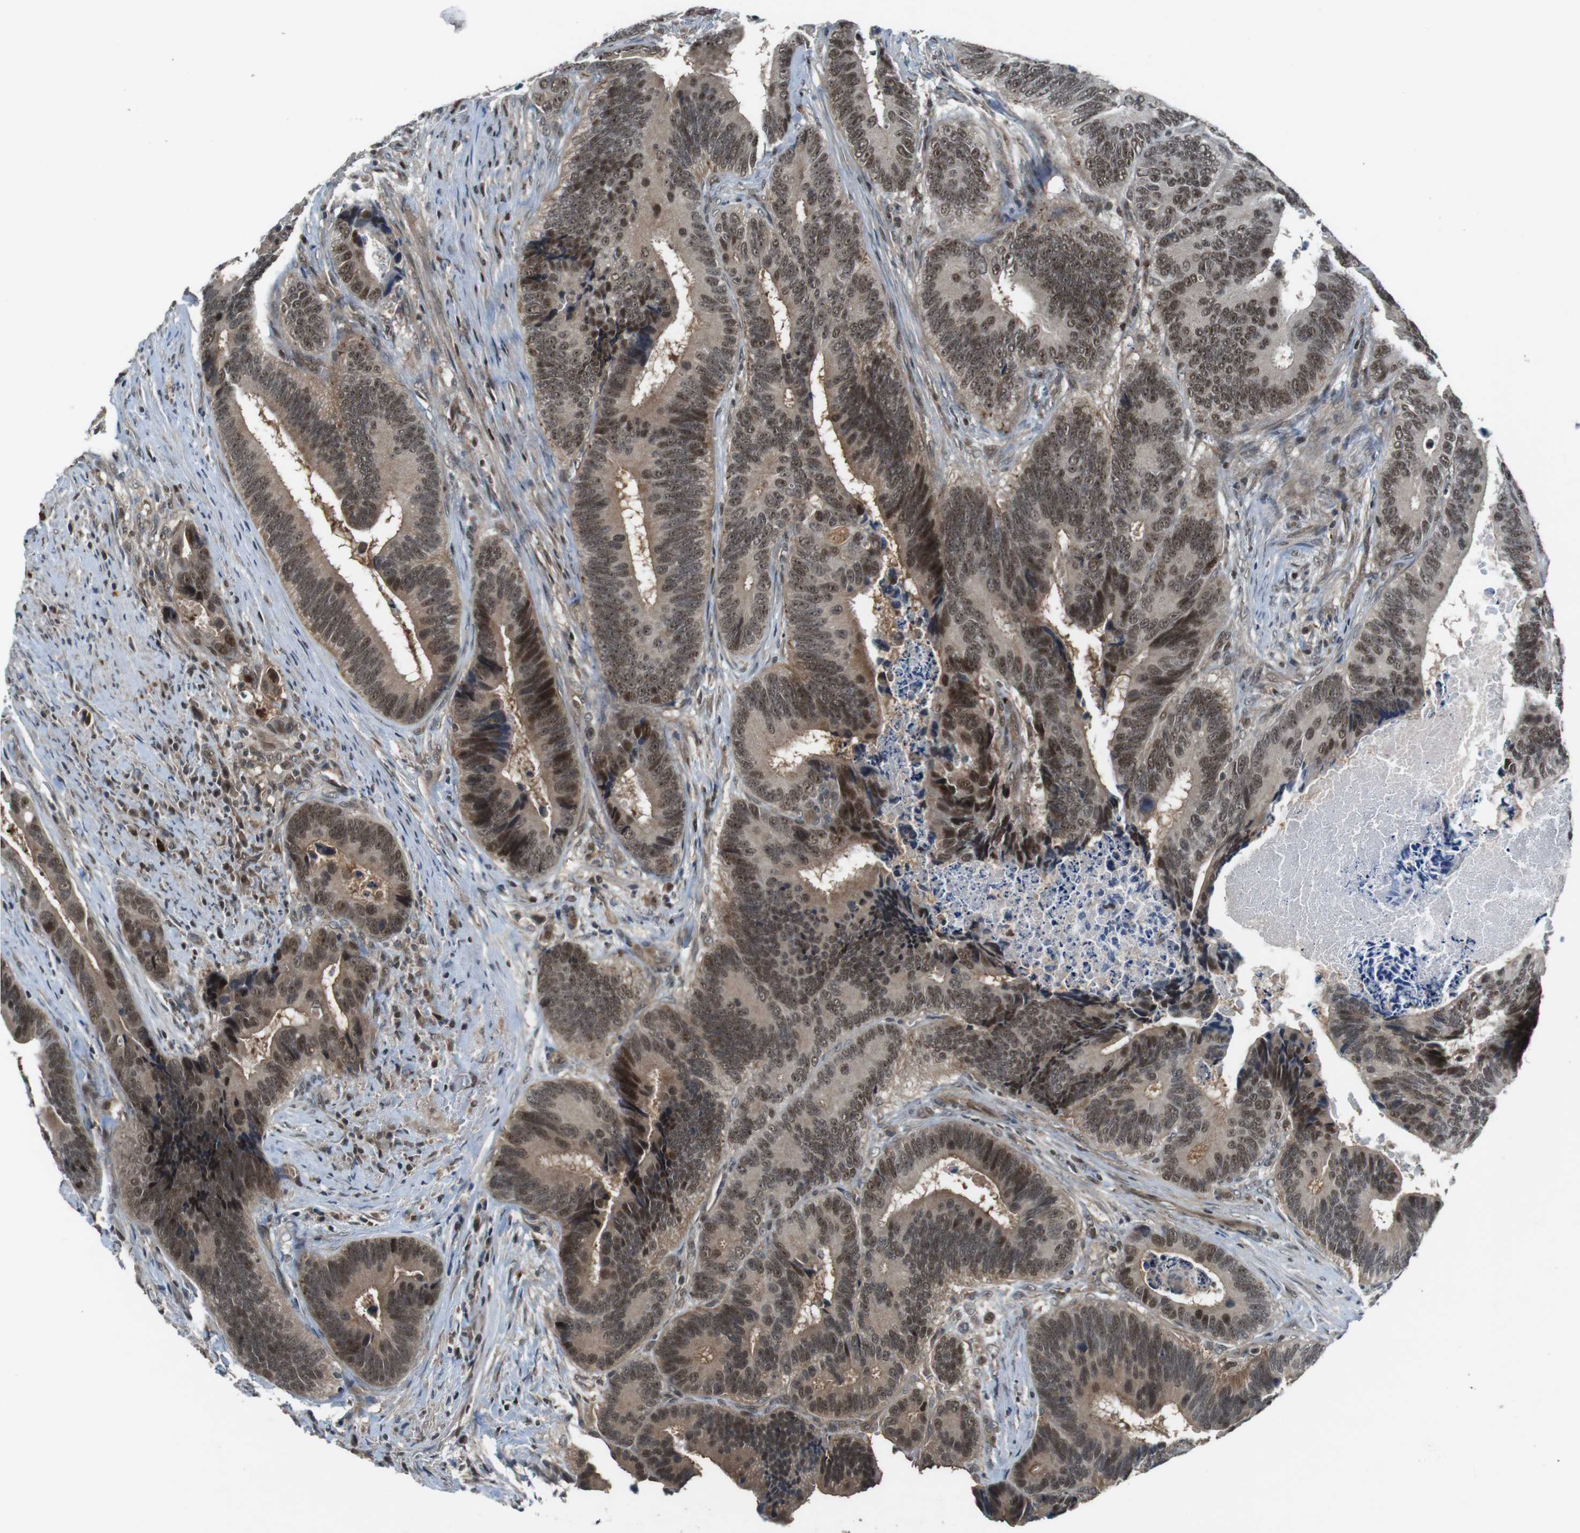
{"staining": {"intensity": "moderate", "quantity": ">75%", "location": "cytoplasmic/membranous,nuclear"}, "tissue": "colorectal cancer", "cell_type": "Tumor cells", "image_type": "cancer", "snomed": [{"axis": "morphology", "description": "Inflammation, NOS"}, {"axis": "morphology", "description": "Adenocarcinoma, NOS"}, {"axis": "topography", "description": "Colon"}], "caption": "A high-resolution image shows immunohistochemistry (IHC) staining of colorectal cancer (adenocarcinoma), which displays moderate cytoplasmic/membranous and nuclear staining in about >75% of tumor cells.", "gene": "MAPKAPK5", "patient": {"sex": "male", "age": 72}}